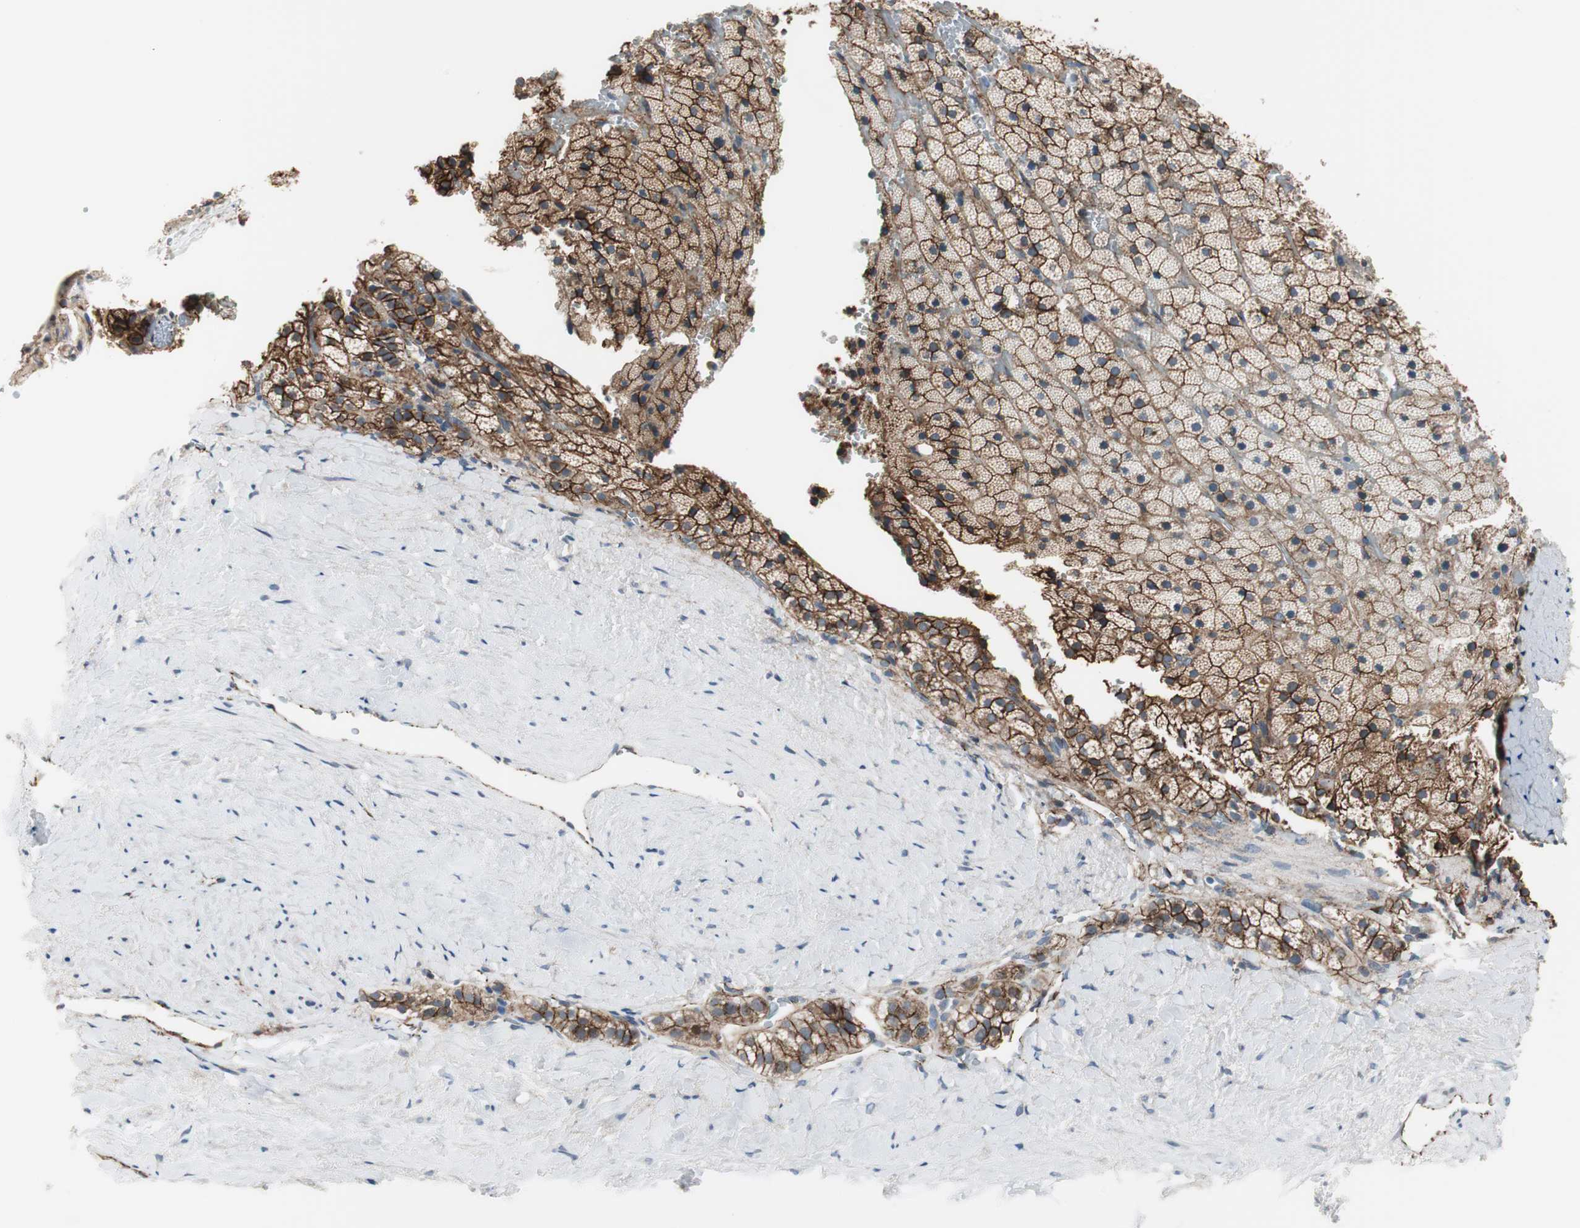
{"staining": {"intensity": "strong", "quantity": ">75%", "location": "cytoplasmic/membranous"}, "tissue": "adrenal gland", "cell_type": "Glandular cells", "image_type": "normal", "snomed": [{"axis": "morphology", "description": "Normal tissue, NOS"}, {"axis": "topography", "description": "Adrenal gland"}], "caption": "The image displays staining of normal adrenal gland, revealing strong cytoplasmic/membranous protein expression (brown color) within glandular cells.", "gene": "STXBP4", "patient": {"sex": "male", "age": 35}}